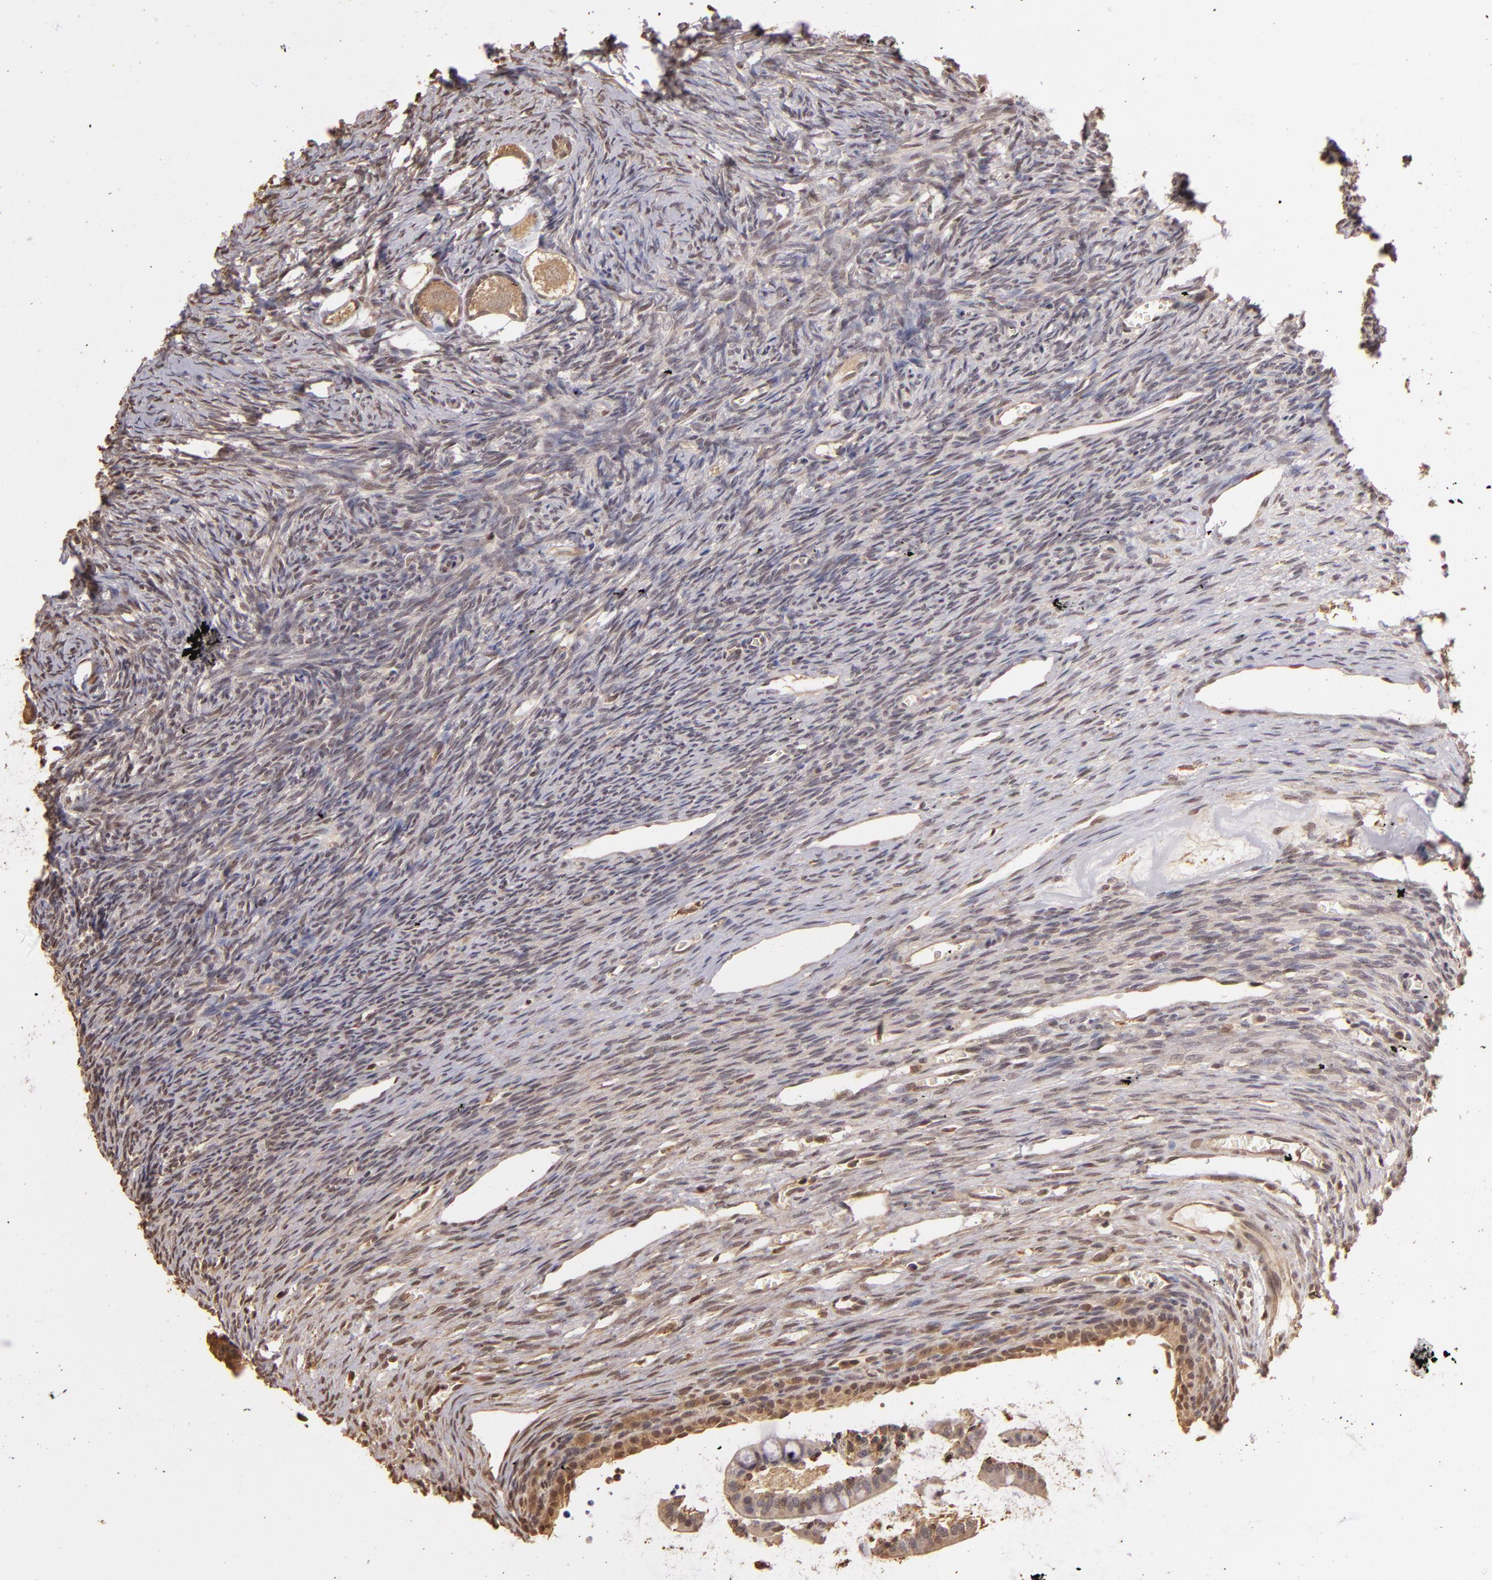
{"staining": {"intensity": "weak", "quantity": ">75%", "location": "cytoplasmic/membranous"}, "tissue": "ovary", "cell_type": "Follicle cells", "image_type": "normal", "snomed": [{"axis": "morphology", "description": "Normal tissue, NOS"}, {"axis": "topography", "description": "Ovary"}], "caption": "Follicle cells demonstrate low levels of weak cytoplasmic/membranous staining in approximately >75% of cells in normal ovary. (DAB IHC, brown staining for protein, blue staining for nuclei).", "gene": "ARPC2", "patient": {"sex": "female", "age": 27}}